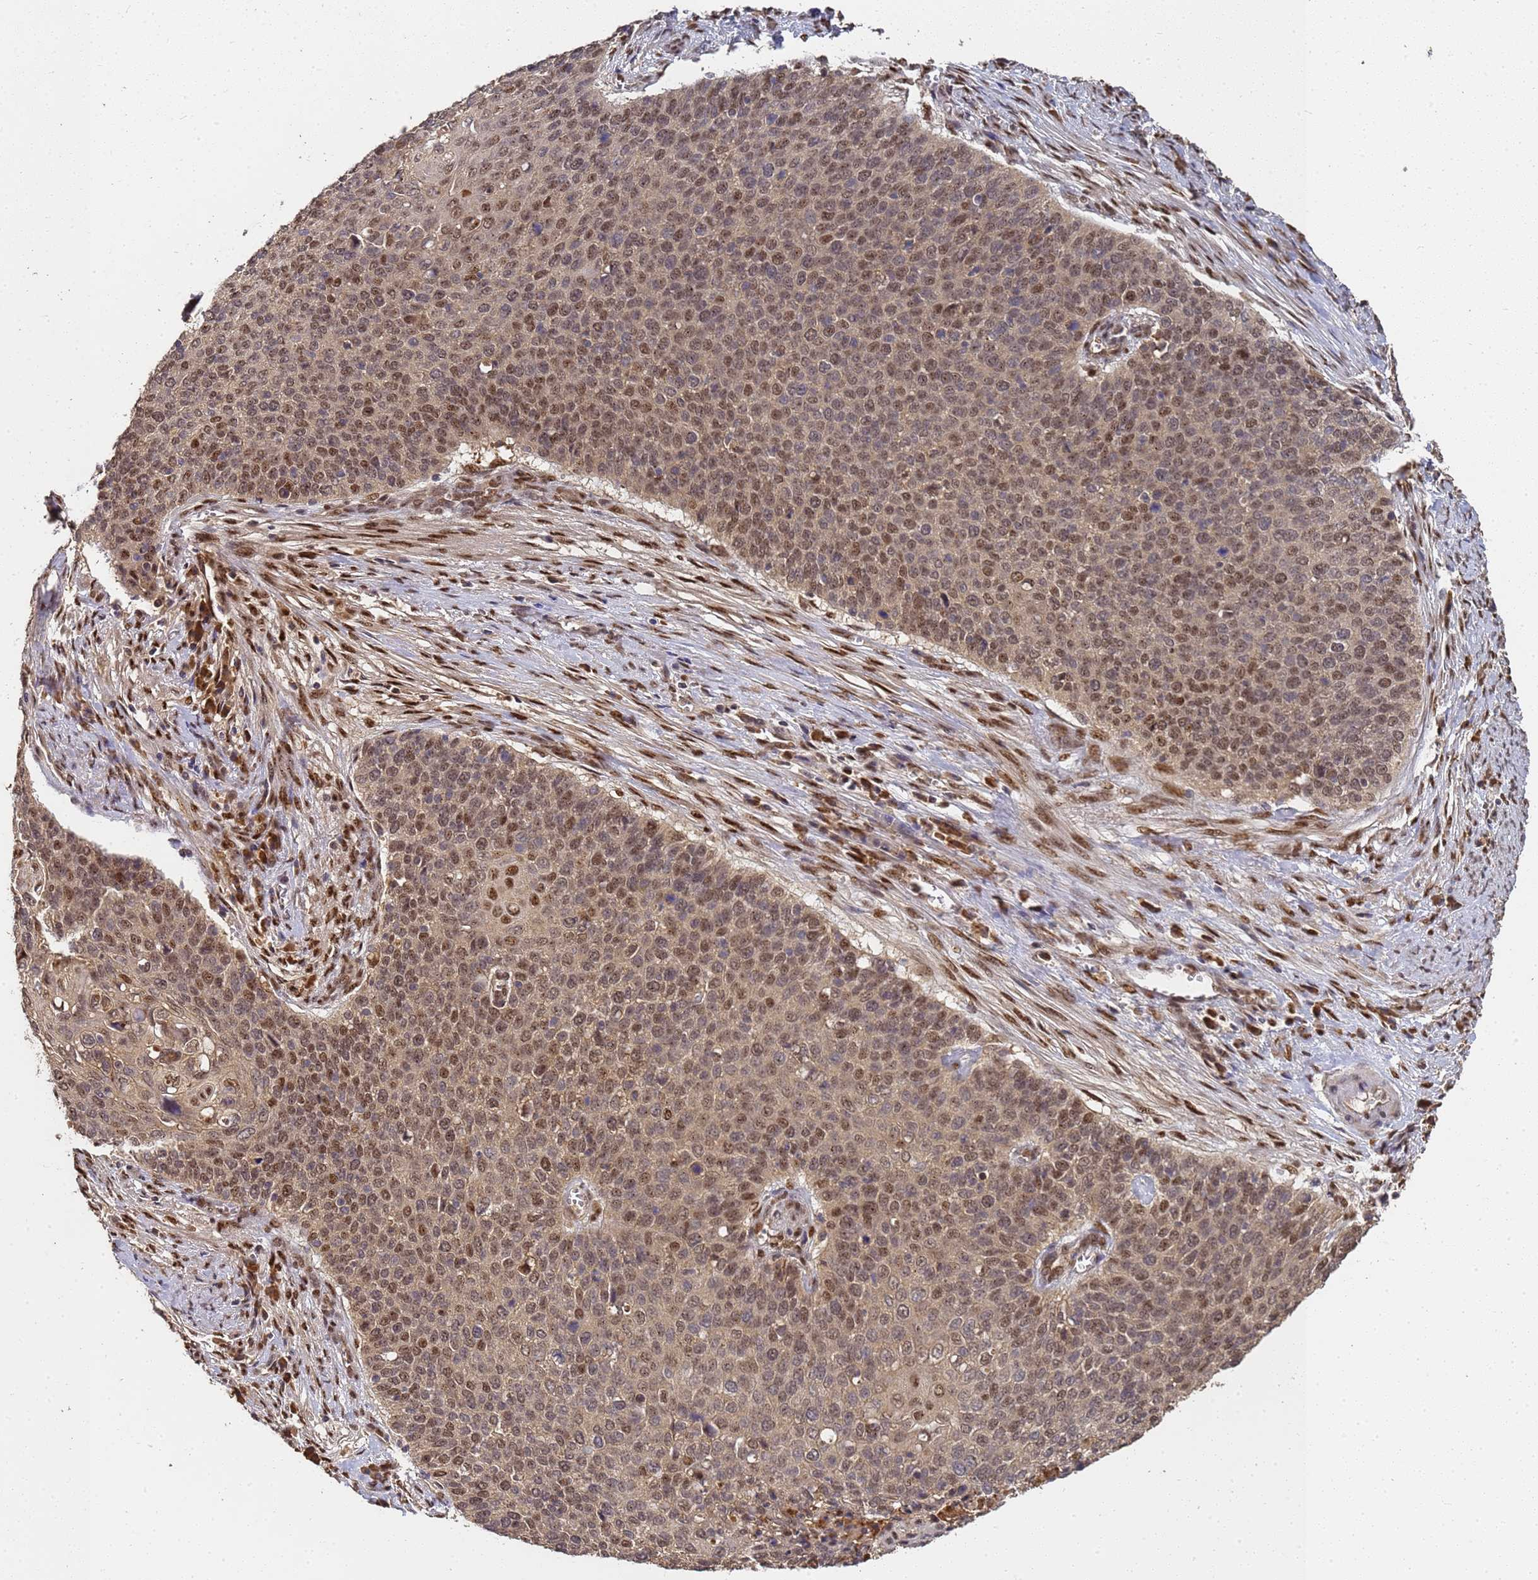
{"staining": {"intensity": "weak", "quantity": ">75%", "location": "cytoplasmic/membranous,nuclear"}, "tissue": "cervical cancer", "cell_type": "Tumor cells", "image_type": "cancer", "snomed": [{"axis": "morphology", "description": "Squamous cell carcinoma, NOS"}, {"axis": "topography", "description": "Cervix"}], "caption": "Protein staining of cervical squamous cell carcinoma tissue demonstrates weak cytoplasmic/membranous and nuclear expression in about >75% of tumor cells. Immunohistochemistry (ihc) stains the protein in brown and the nuclei are stained blue.", "gene": "SECISBP2", "patient": {"sex": "female", "age": 39}}